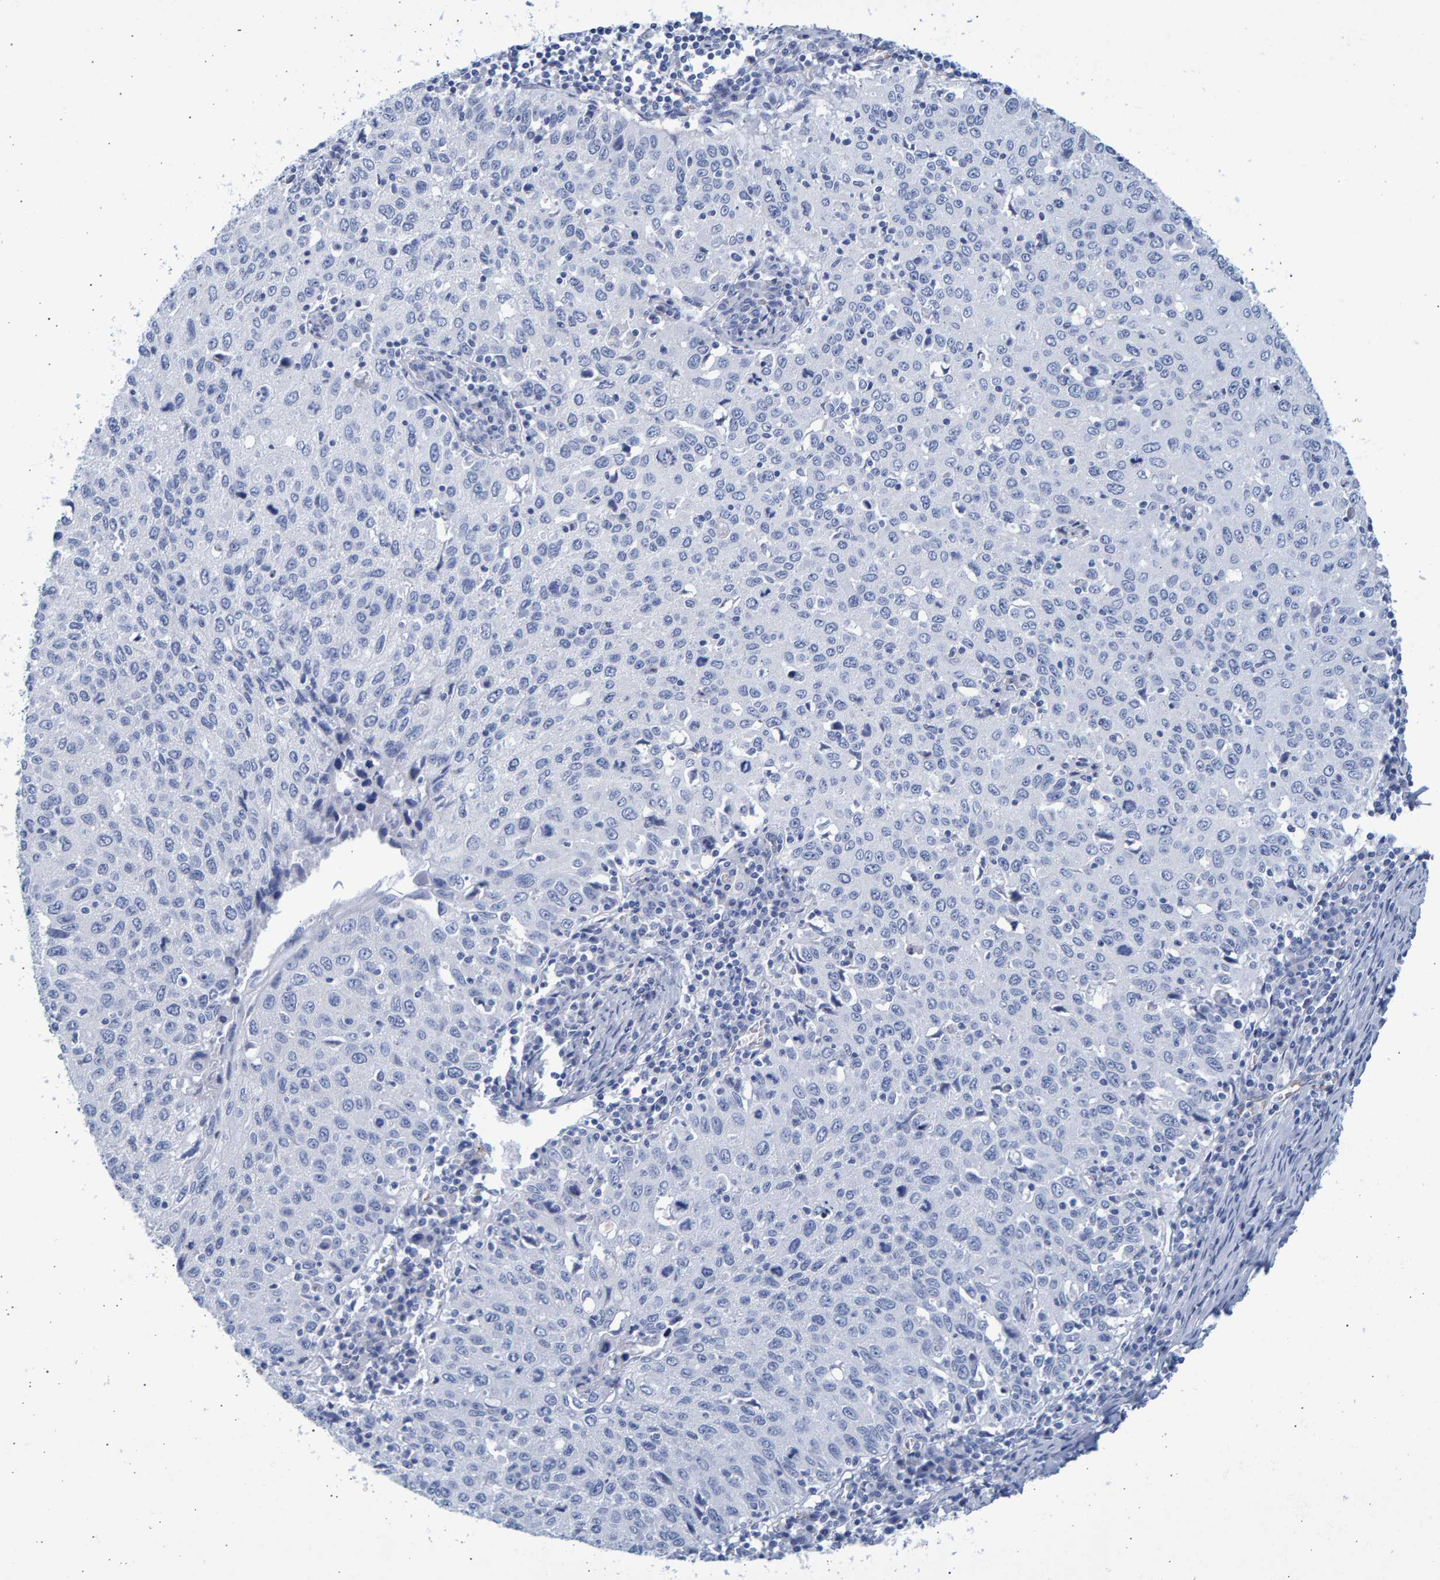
{"staining": {"intensity": "negative", "quantity": "none", "location": "none"}, "tissue": "cervical cancer", "cell_type": "Tumor cells", "image_type": "cancer", "snomed": [{"axis": "morphology", "description": "Squamous cell carcinoma, NOS"}, {"axis": "topography", "description": "Cervix"}], "caption": "High magnification brightfield microscopy of cervical squamous cell carcinoma stained with DAB (brown) and counterstained with hematoxylin (blue): tumor cells show no significant positivity.", "gene": "SLC34A3", "patient": {"sex": "female", "age": 53}}